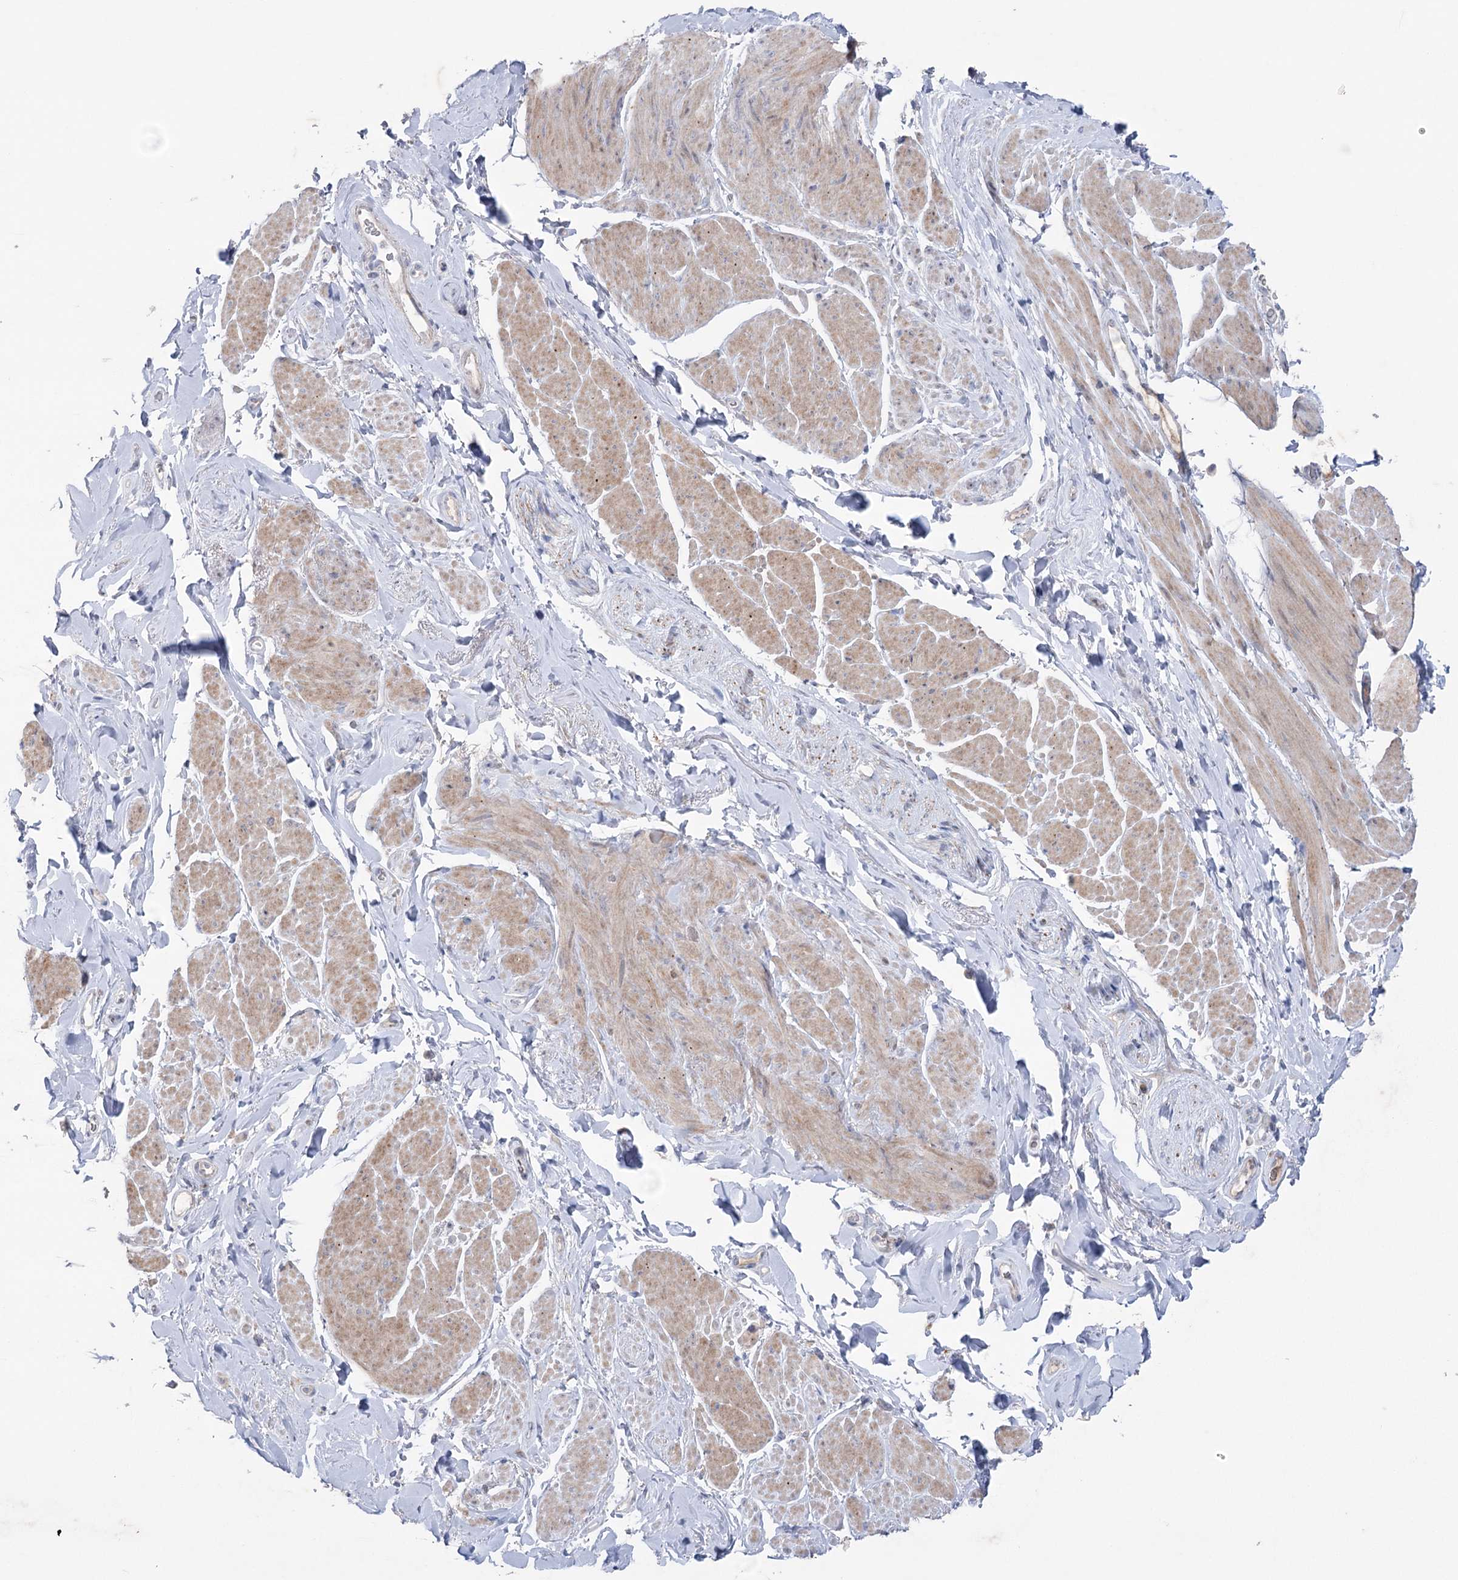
{"staining": {"intensity": "moderate", "quantity": "25%-75%", "location": "cytoplasmic/membranous"}, "tissue": "smooth muscle", "cell_type": "Smooth muscle cells", "image_type": "normal", "snomed": [{"axis": "morphology", "description": "Normal tissue, NOS"}, {"axis": "topography", "description": "Smooth muscle"}, {"axis": "topography", "description": "Peripheral nerve tissue"}], "caption": "DAB immunohistochemical staining of normal smooth muscle exhibits moderate cytoplasmic/membranous protein positivity in approximately 25%-75% of smooth muscle cells.", "gene": "MTCH2", "patient": {"sex": "male", "age": 69}}